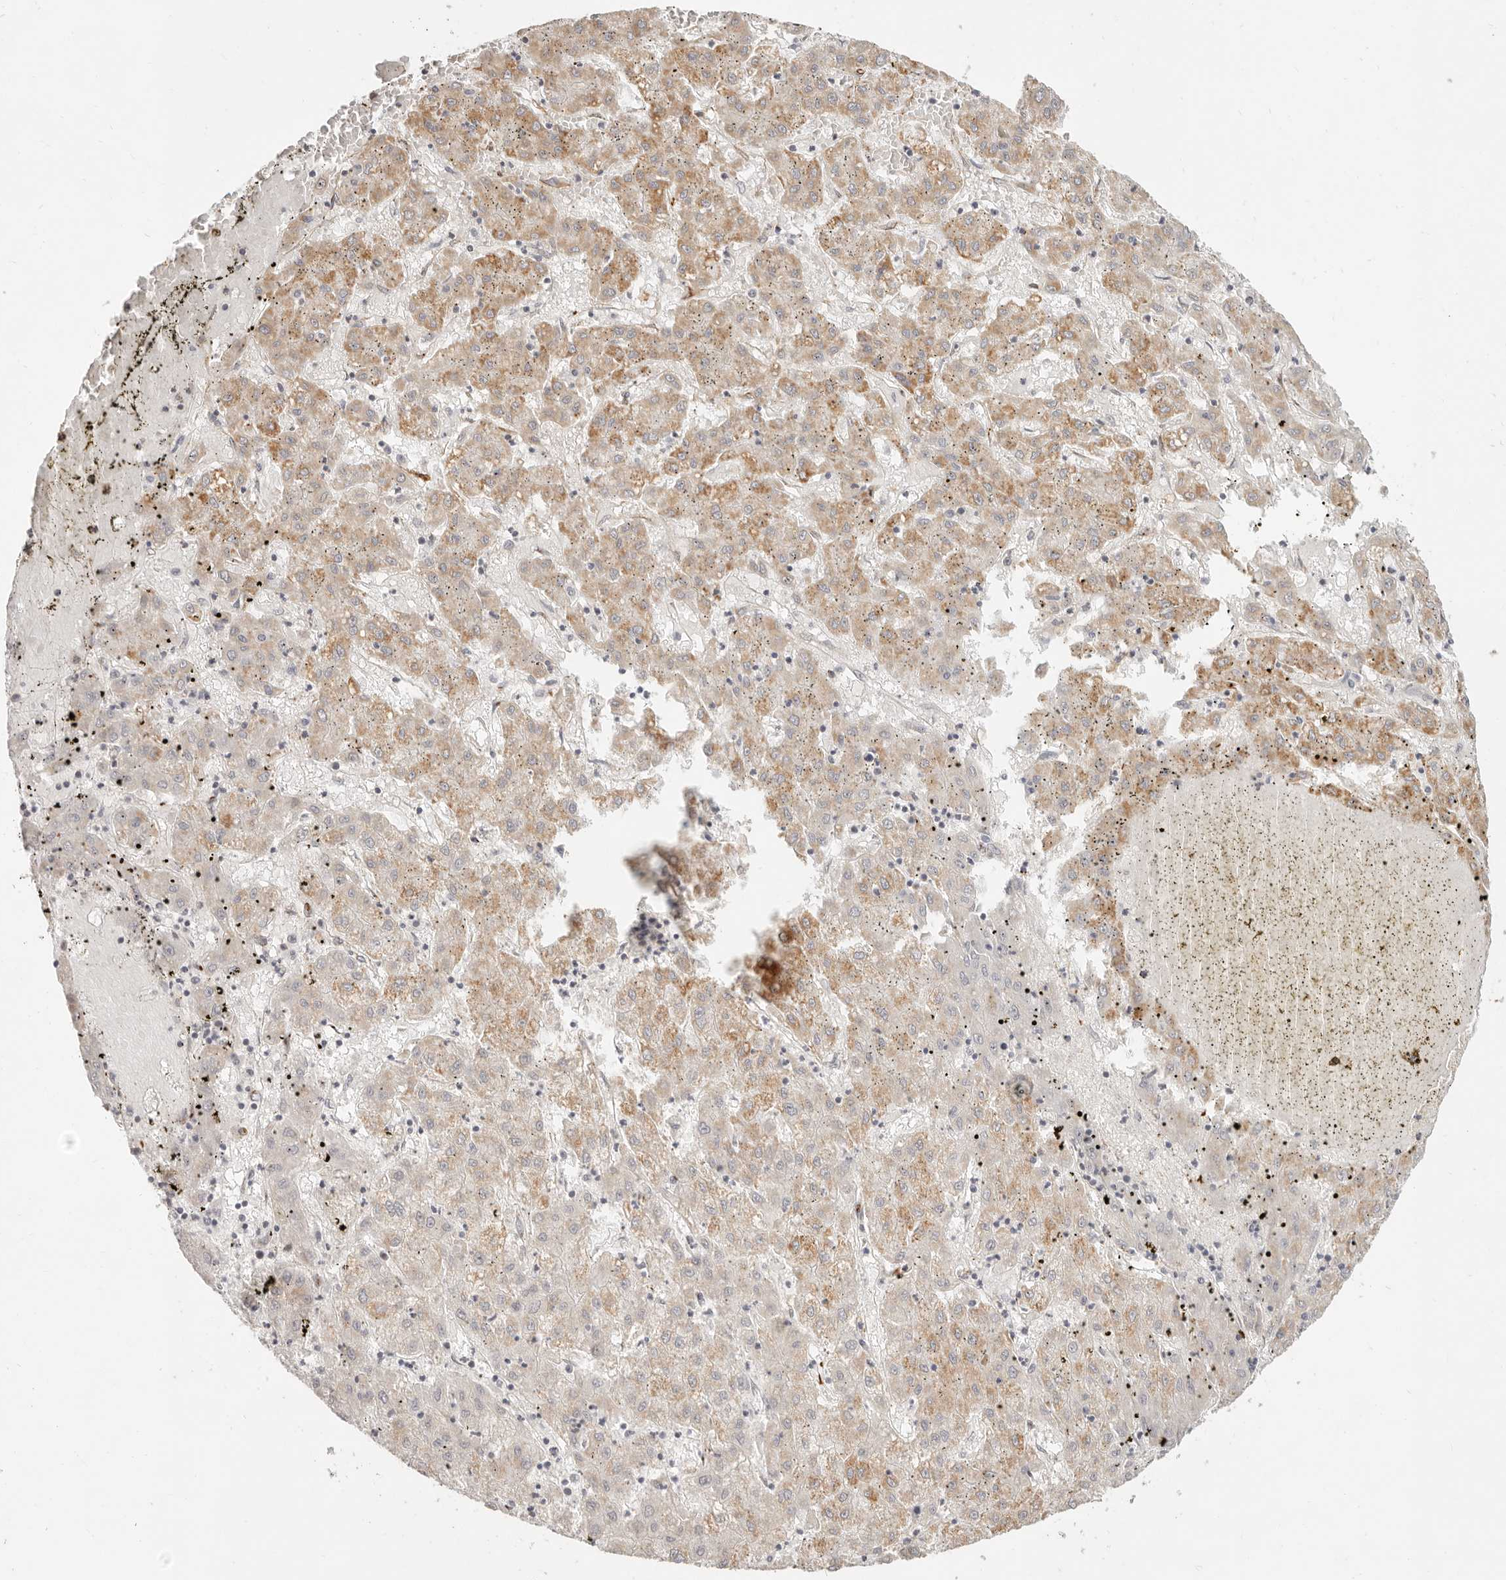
{"staining": {"intensity": "weak", "quantity": "25%-75%", "location": "cytoplasmic/membranous"}, "tissue": "liver cancer", "cell_type": "Tumor cells", "image_type": "cancer", "snomed": [{"axis": "morphology", "description": "Carcinoma, Hepatocellular, NOS"}, {"axis": "topography", "description": "Liver"}], "caption": "This photomicrograph exhibits liver hepatocellular carcinoma stained with immunohistochemistry to label a protein in brown. The cytoplasmic/membranous of tumor cells show weak positivity for the protein. Nuclei are counter-stained blue.", "gene": "SASS6", "patient": {"sex": "male", "age": 72}}